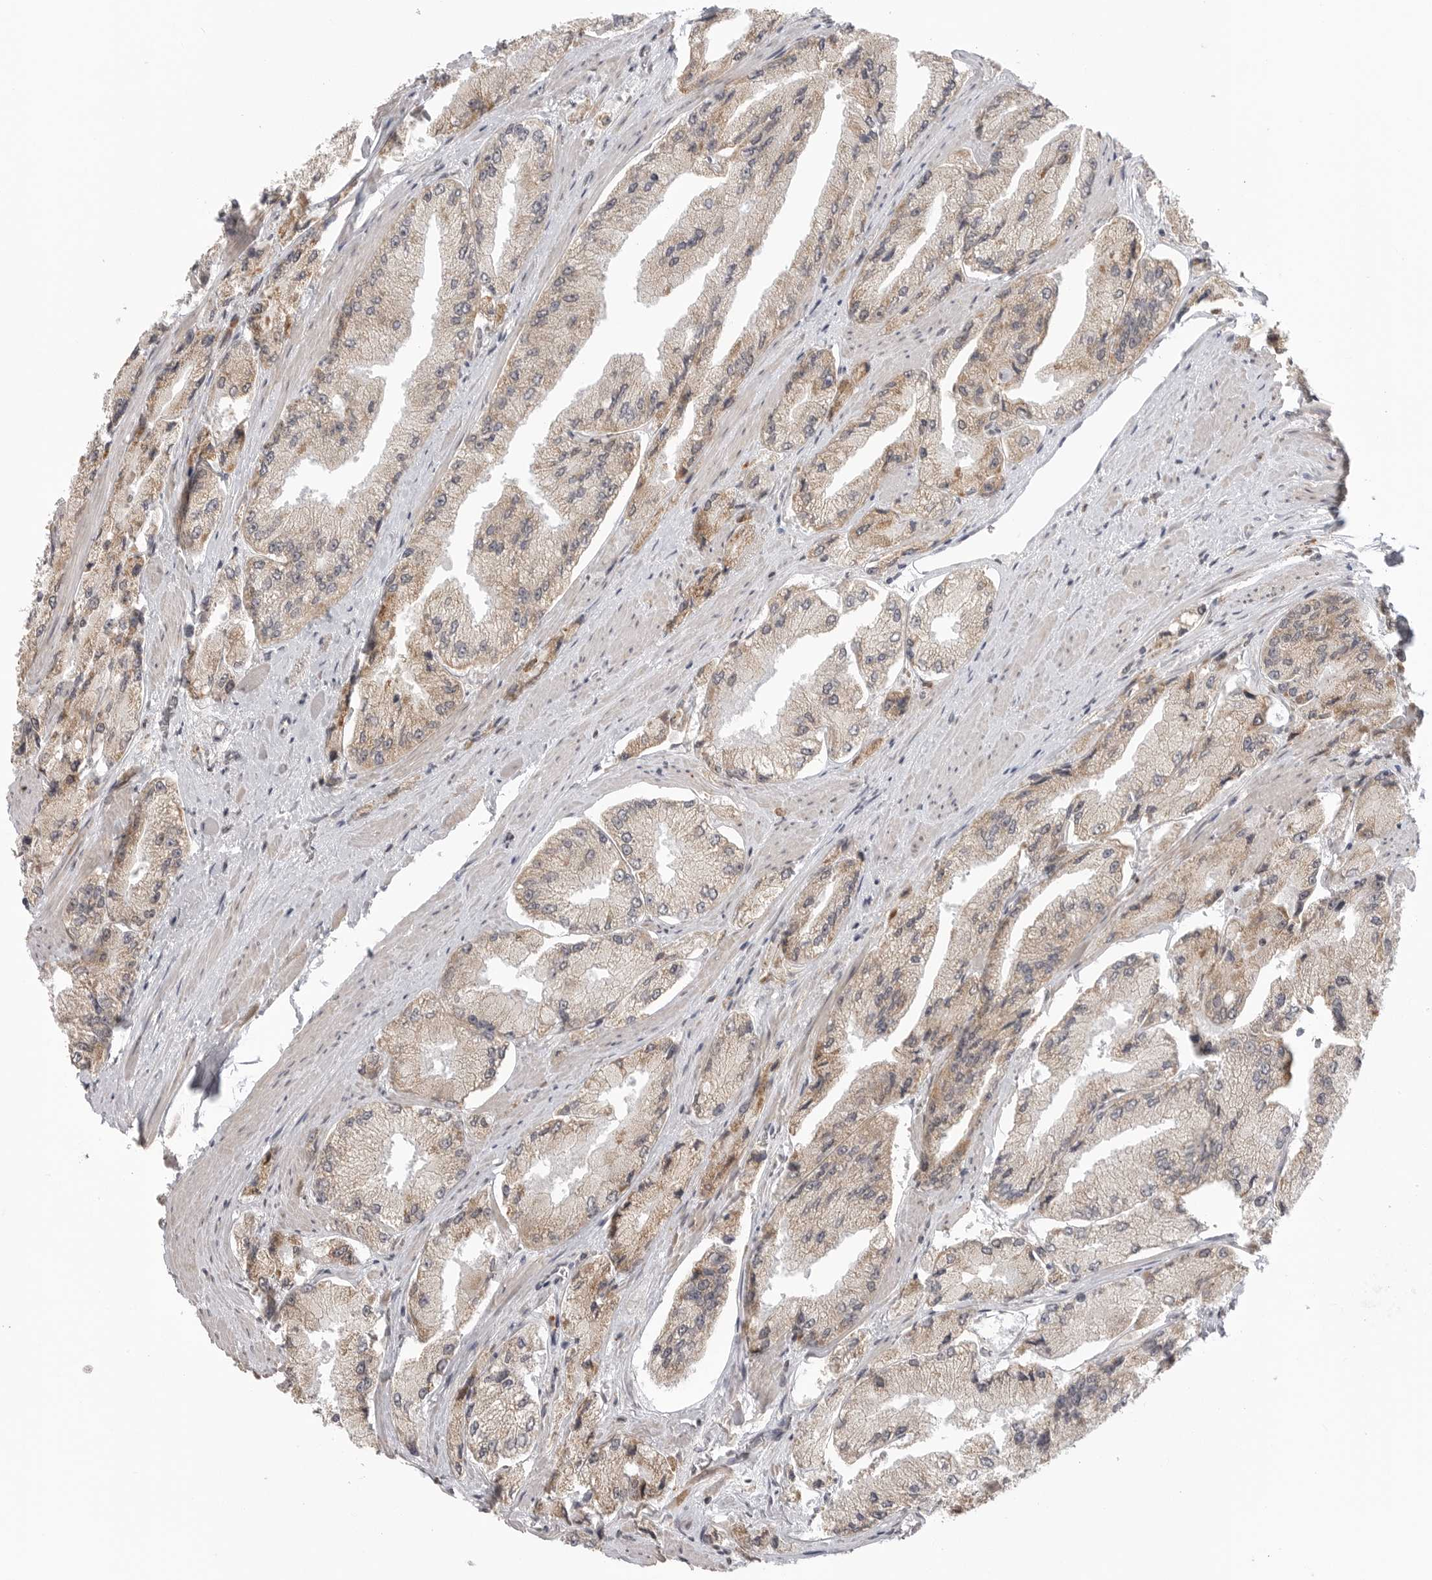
{"staining": {"intensity": "weak", "quantity": "<25%", "location": "cytoplasmic/membranous"}, "tissue": "prostate cancer", "cell_type": "Tumor cells", "image_type": "cancer", "snomed": [{"axis": "morphology", "description": "Adenocarcinoma, High grade"}, {"axis": "topography", "description": "Prostate"}], "caption": "Immunohistochemistry (IHC) image of human prostate cancer (high-grade adenocarcinoma) stained for a protein (brown), which shows no staining in tumor cells.", "gene": "KALRN", "patient": {"sex": "male", "age": 58}}